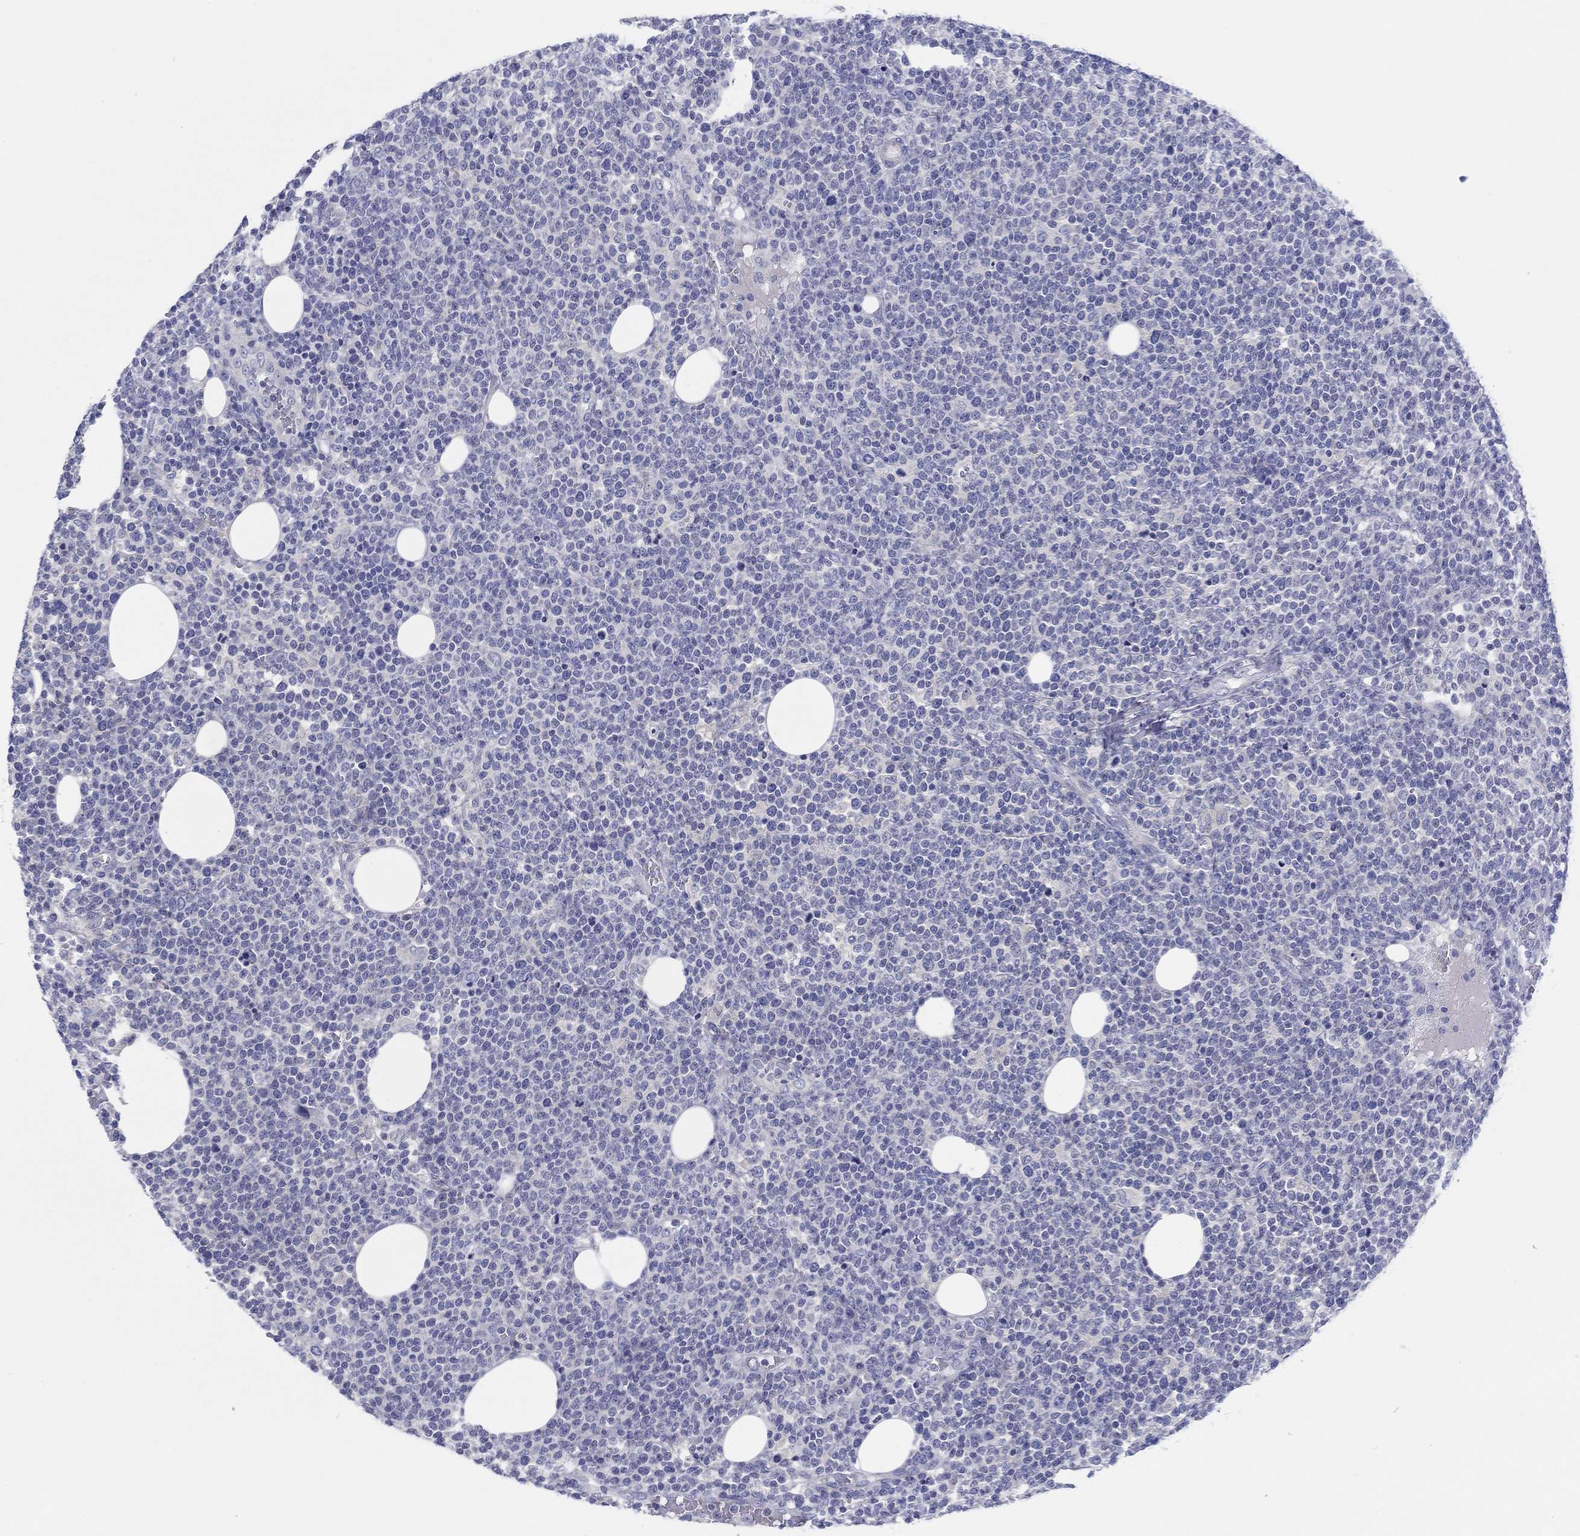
{"staining": {"intensity": "negative", "quantity": "none", "location": "none"}, "tissue": "lymphoma", "cell_type": "Tumor cells", "image_type": "cancer", "snomed": [{"axis": "morphology", "description": "Malignant lymphoma, non-Hodgkin's type, High grade"}, {"axis": "topography", "description": "Lymph node"}], "caption": "This image is of high-grade malignant lymphoma, non-Hodgkin's type stained with immunohistochemistry to label a protein in brown with the nuclei are counter-stained blue. There is no positivity in tumor cells.", "gene": "HAPLN4", "patient": {"sex": "male", "age": 61}}